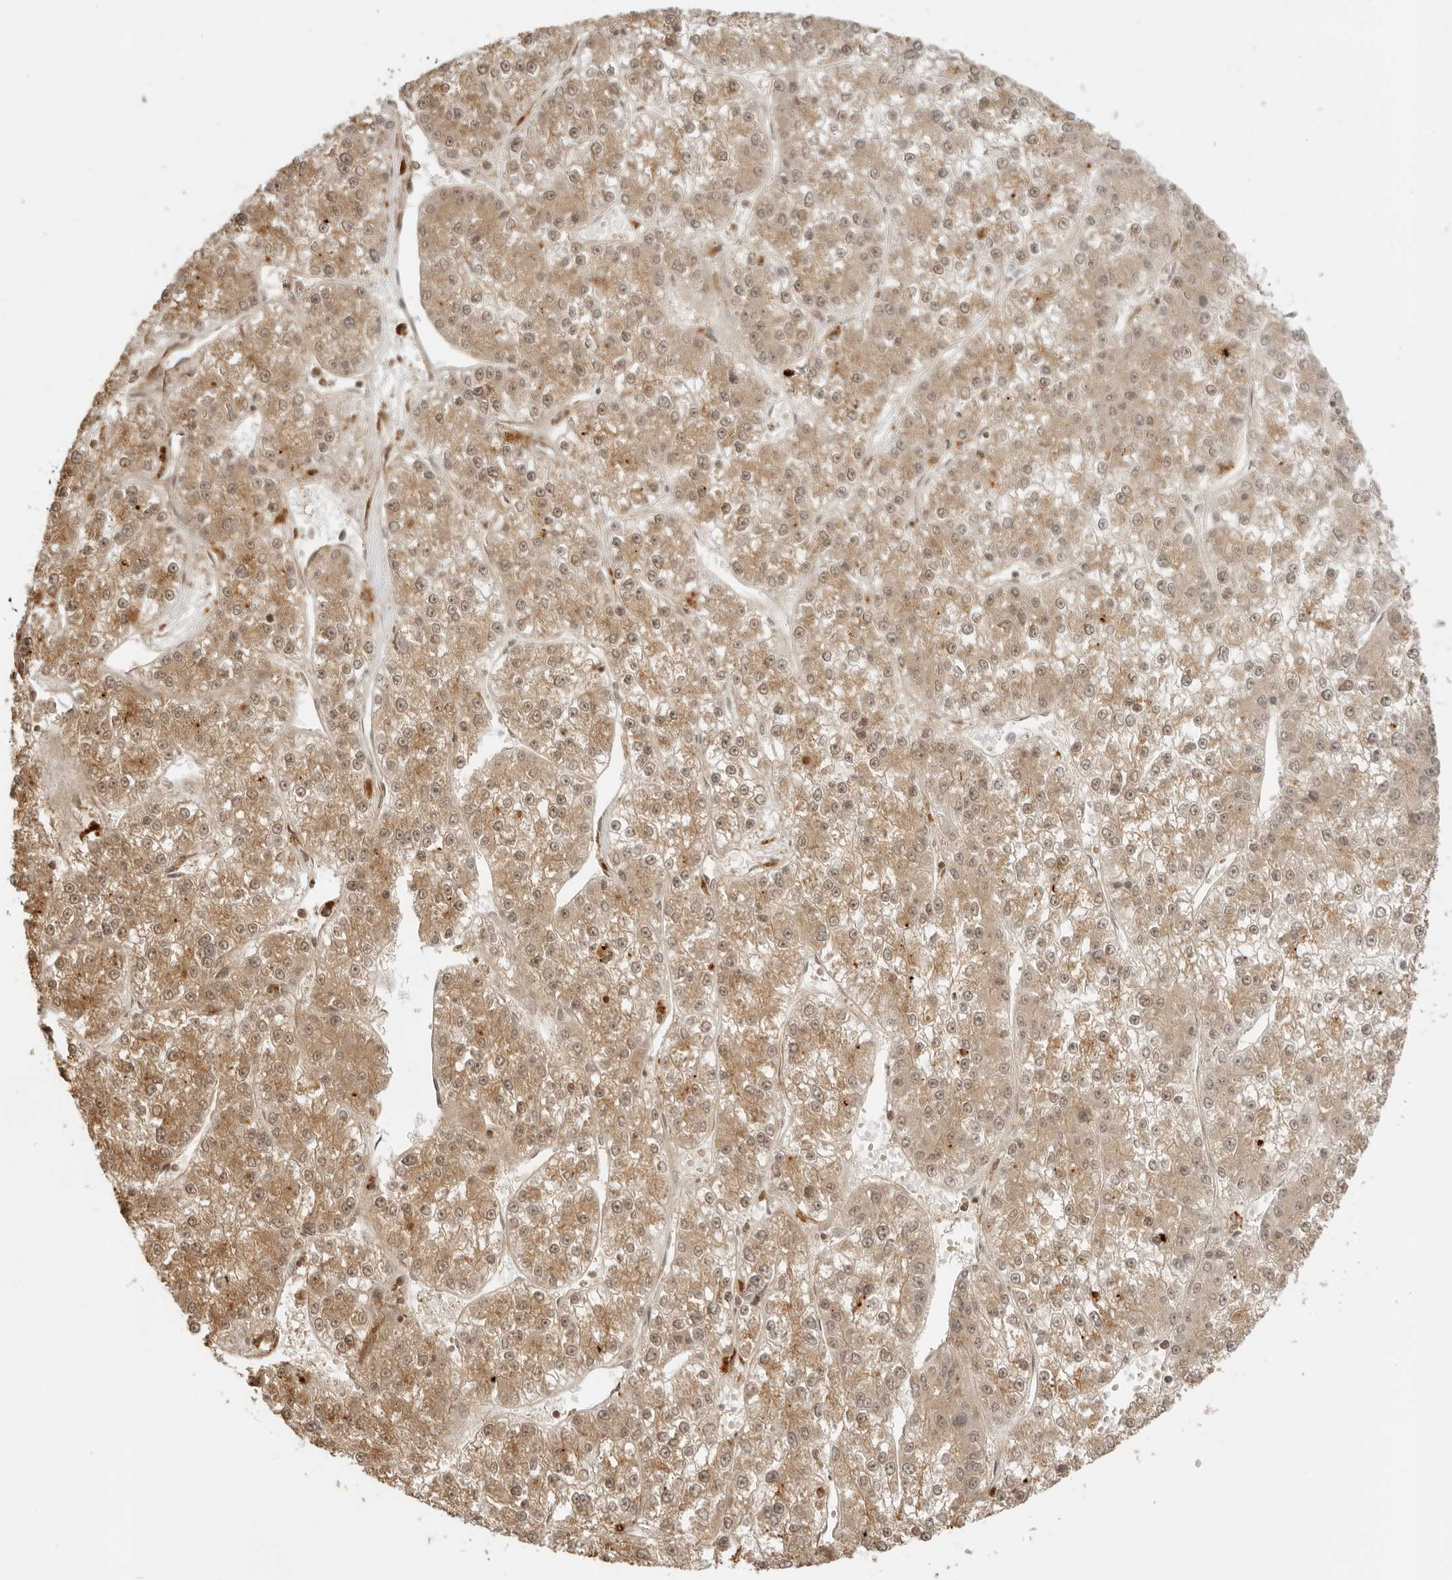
{"staining": {"intensity": "moderate", "quantity": ">75%", "location": "cytoplasmic/membranous,nuclear"}, "tissue": "liver cancer", "cell_type": "Tumor cells", "image_type": "cancer", "snomed": [{"axis": "morphology", "description": "Carcinoma, Hepatocellular, NOS"}, {"axis": "topography", "description": "Liver"}], "caption": "Hepatocellular carcinoma (liver) stained with DAB immunohistochemistry (IHC) demonstrates medium levels of moderate cytoplasmic/membranous and nuclear staining in about >75% of tumor cells.", "gene": "IKBKE", "patient": {"sex": "female", "age": 73}}